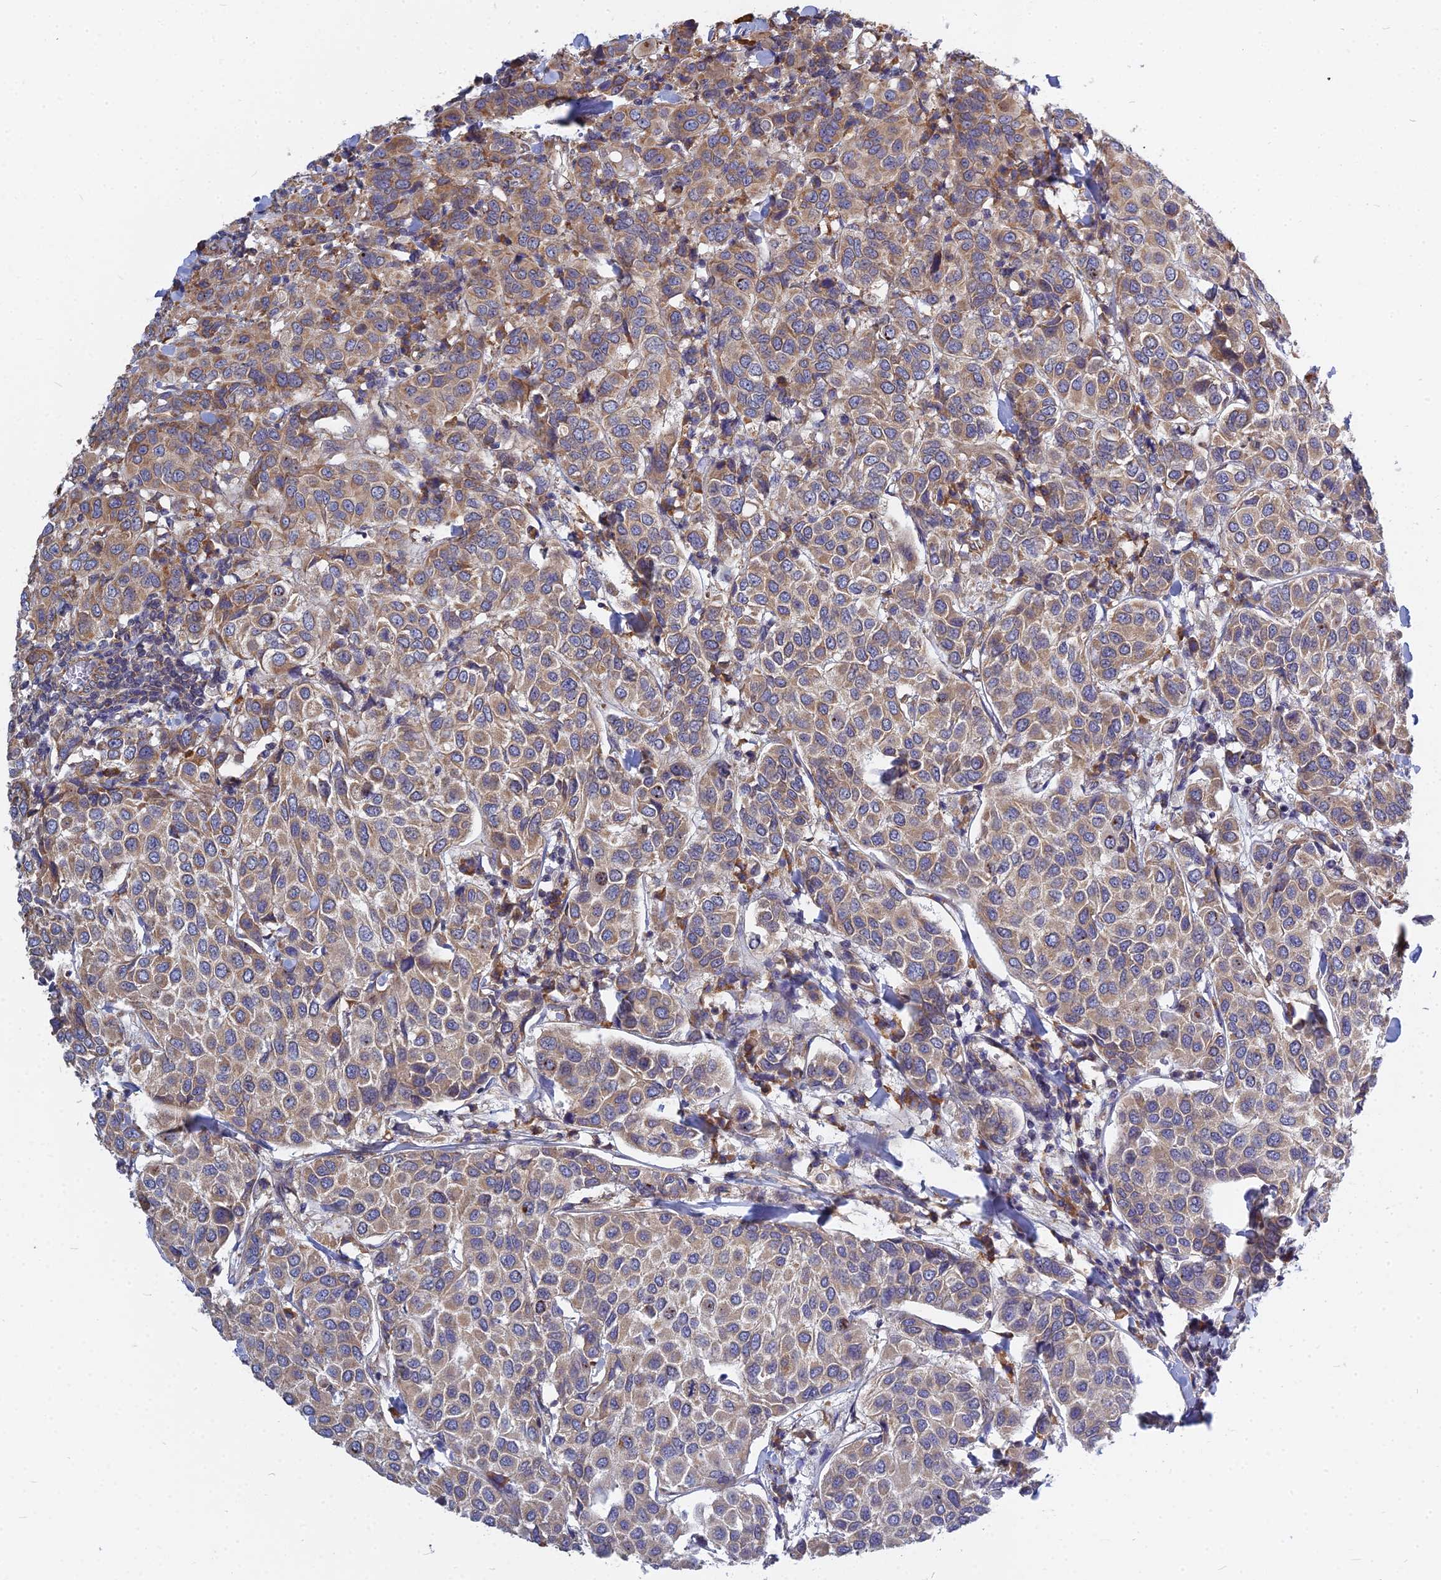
{"staining": {"intensity": "weak", "quantity": "25%-75%", "location": "cytoplasmic/membranous"}, "tissue": "breast cancer", "cell_type": "Tumor cells", "image_type": "cancer", "snomed": [{"axis": "morphology", "description": "Duct carcinoma"}, {"axis": "topography", "description": "Breast"}], "caption": "Immunohistochemical staining of human breast cancer (intraductal carcinoma) displays low levels of weak cytoplasmic/membranous staining in about 25%-75% of tumor cells. (DAB (3,3'-diaminobenzidine) IHC with brightfield microscopy, high magnification).", "gene": "KIAA1143", "patient": {"sex": "female", "age": 55}}